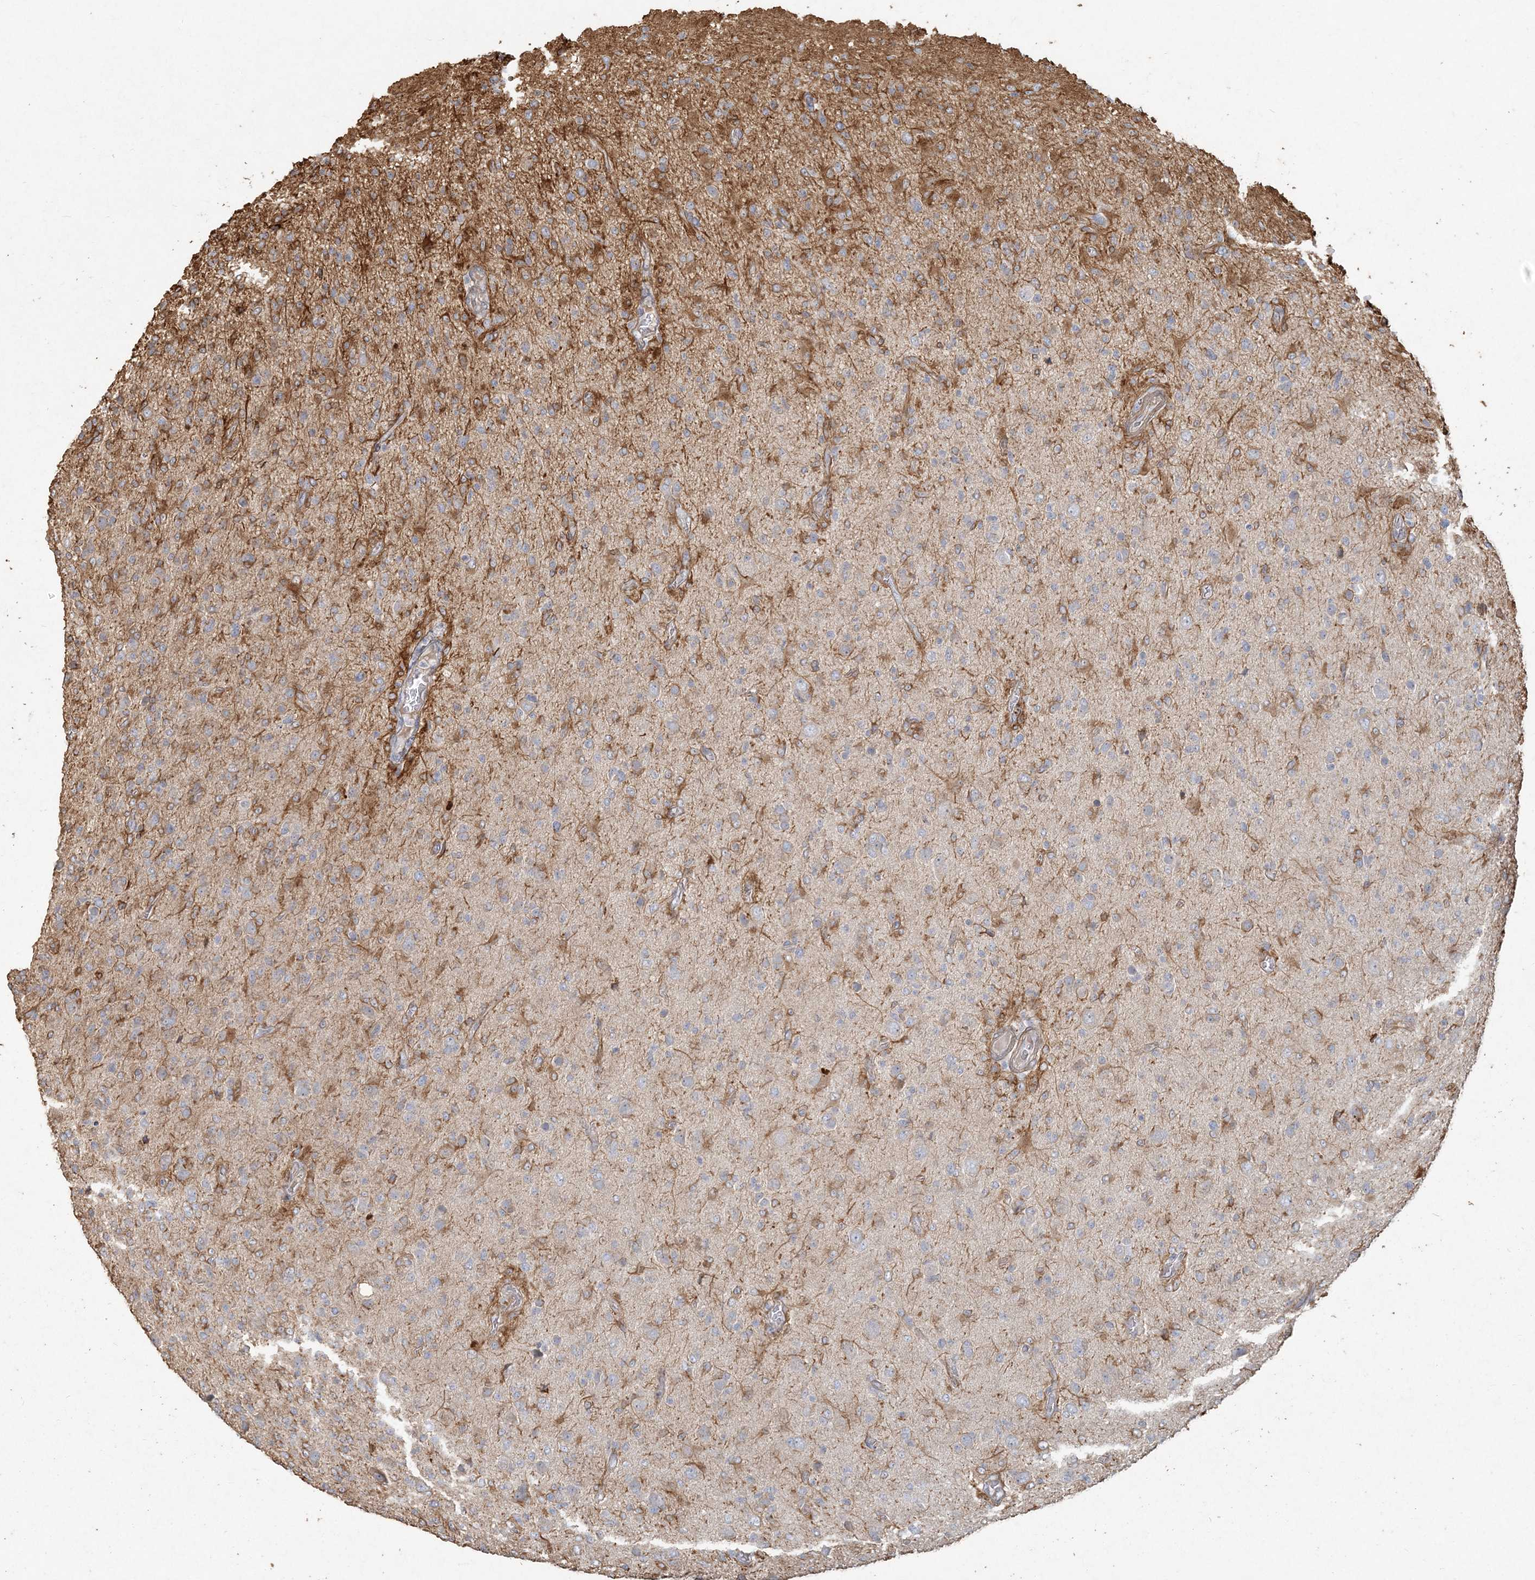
{"staining": {"intensity": "negative", "quantity": "none", "location": "none"}, "tissue": "glioma", "cell_type": "Tumor cells", "image_type": "cancer", "snomed": [{"axis": "morphology", "description": "Glioma, malignant, High grade"}, {"axis": "topography", "description": "Brain"}], "caption": "The IHC micrograph has no significant expression in tumor cells of glioma tissue.", "gene": "RNF145", "patient": {"sex": "female", "age": 57}}